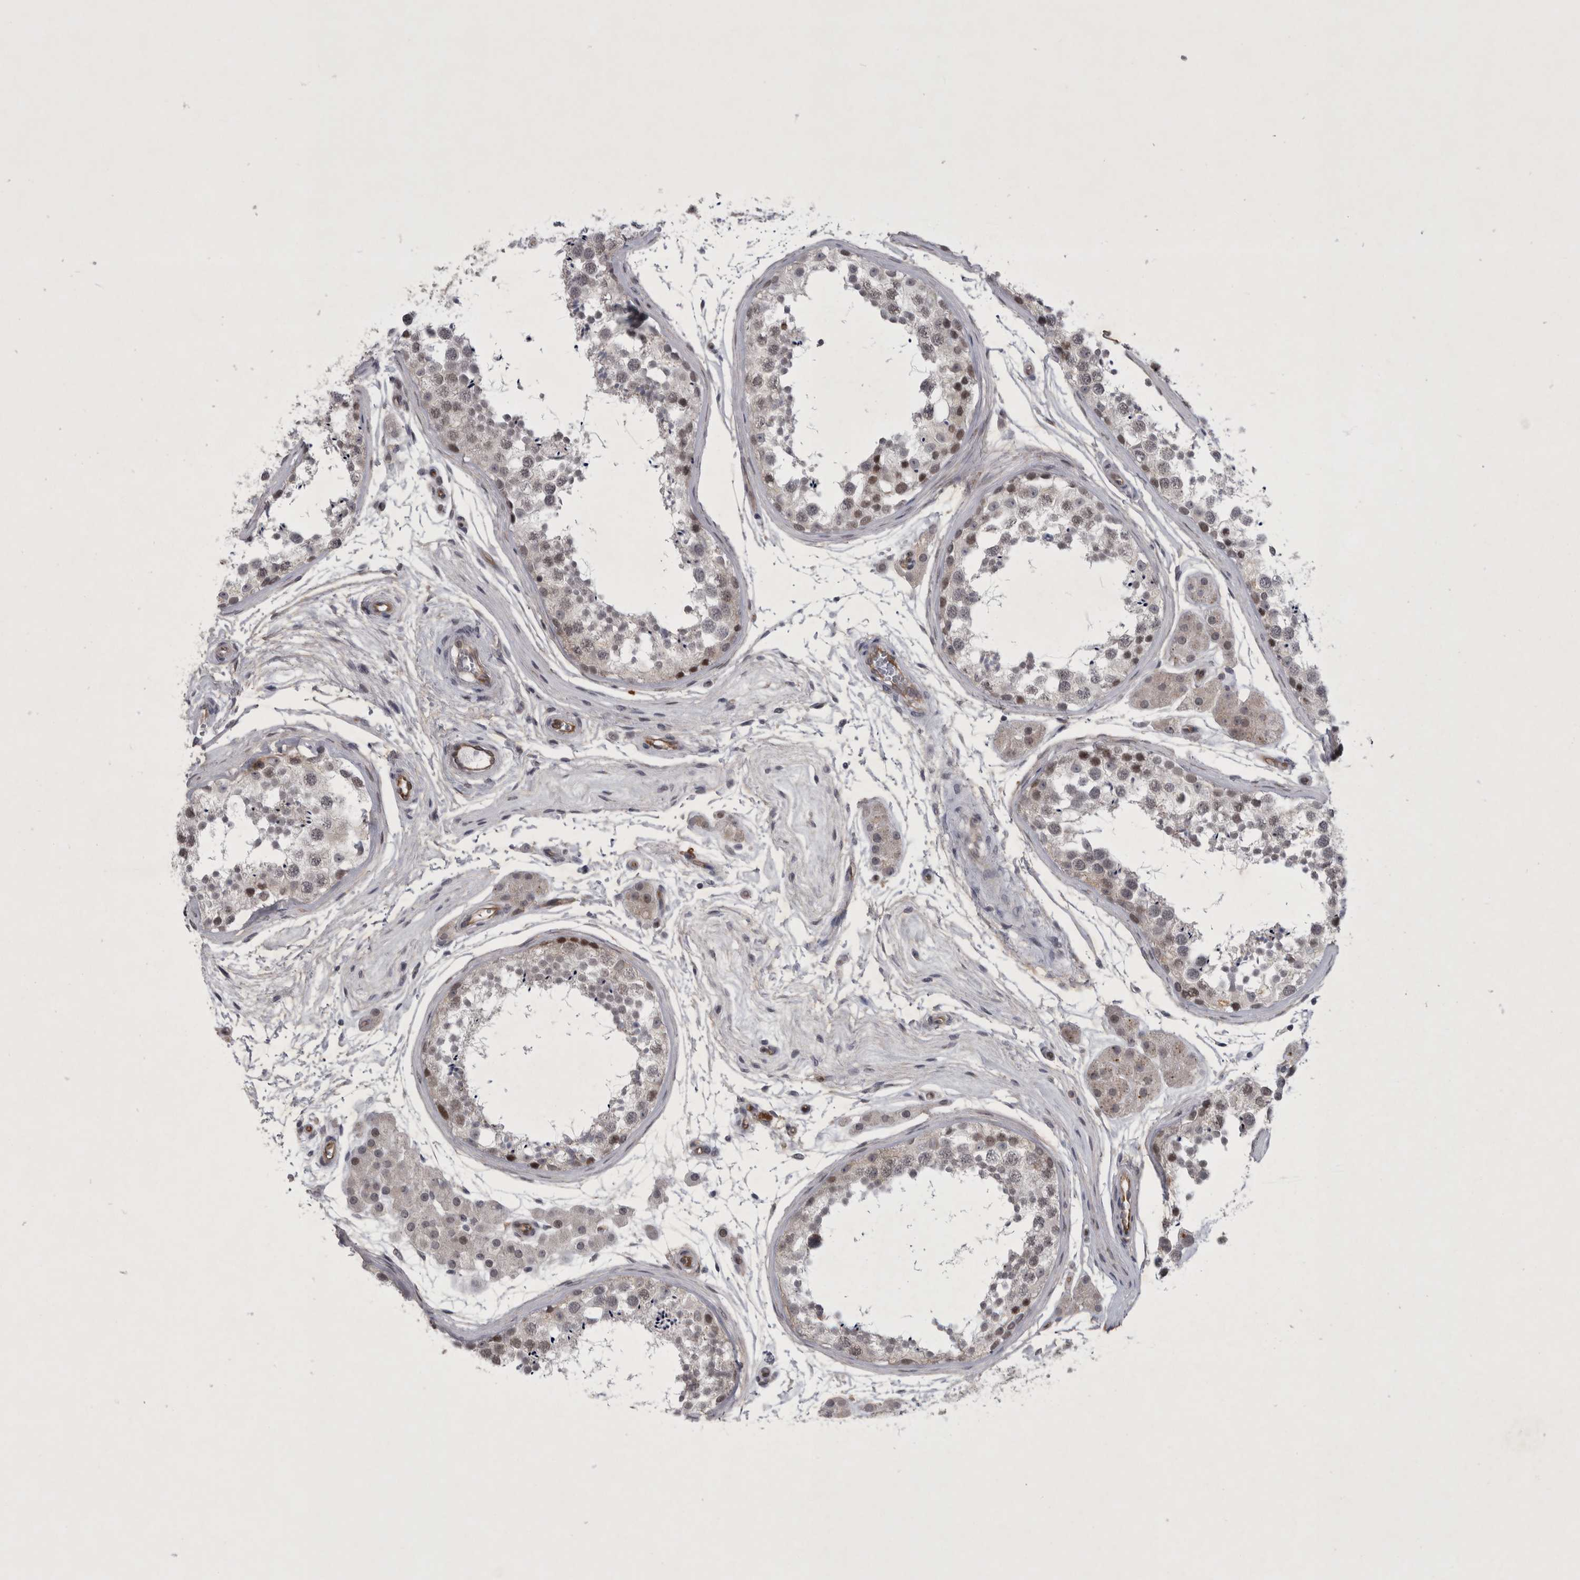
{"staining": {"intensity": "moderate", "quantity": "<25%", "location": "nuclear"}, "tissue": "testis", "cell_type": "Cells in seminiferous ducts", "image_type": "normal", "snomed": [{"axis": "morphology", "description": "Normal tissue, NOS"}, {"axis": "topography", "description": "Testis"}], "caption": "Brown immunohistochemical staining in normal human testis reveals moderate nuclear expression in about <25% of cells in seminiferous ducts. (IHC, brightfield microscopy, high magnification).", "gene": "PARP11", "patient": {"sex": "male", "age": 56}}